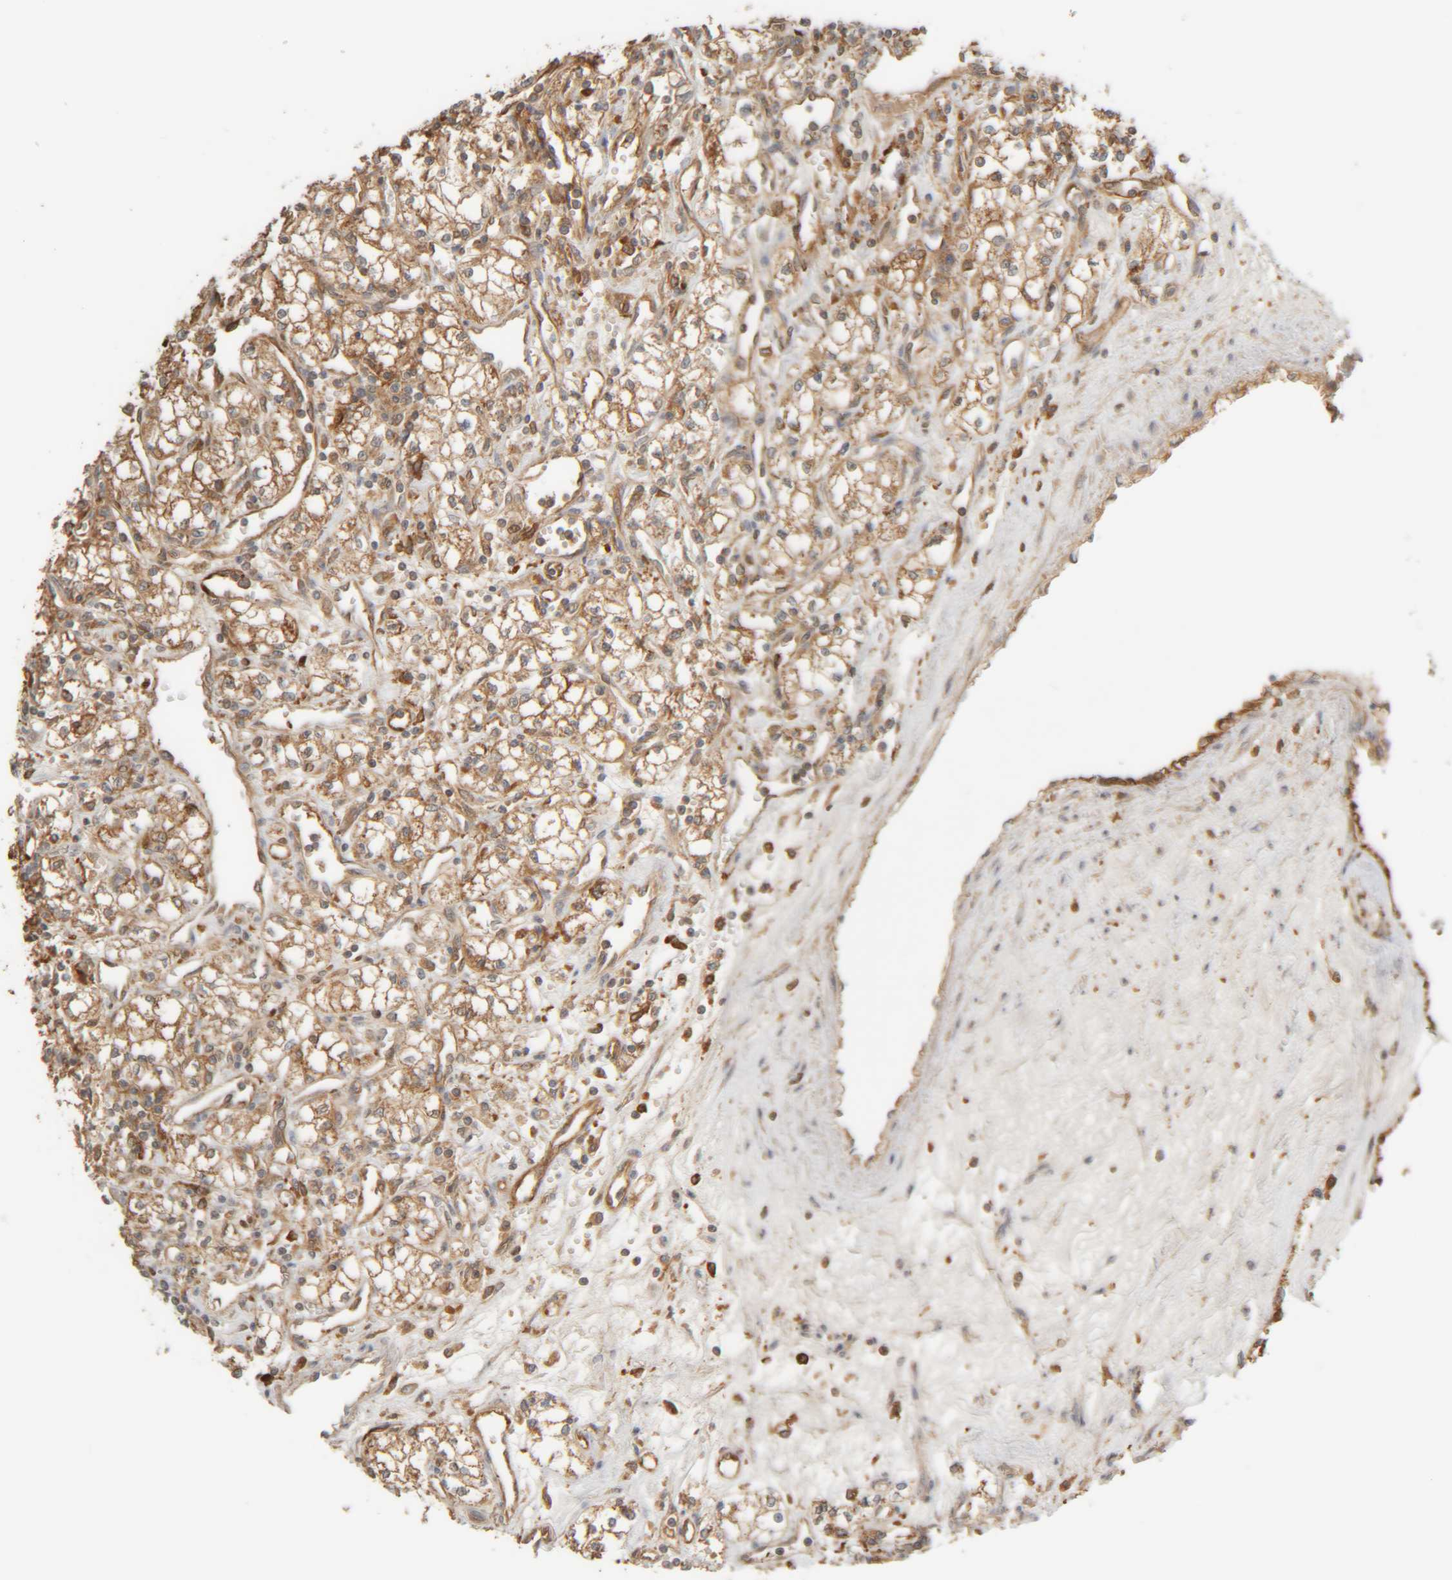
{"staining": {"intensity": "moderate", "quantity": ">75%", "location": "cytoplasmic/membranous"}, "tissue": "renal cancer", "cell_type": "Tumor cells", "image_type": "cancer", "snomed": [{"axis": "morphology", "description": "Adenocarcinoma, NOS"}, {"axis": "topography", "description": "Kidney"}], "caption": "A high-resolution histopathology image shows immunohistochemistry staining of renal cancer (adenocarcinoma), which demonstrates moderate cytoplasmic/membranous expression in approximately >75% of tumor cells.", "gene": "TMEM192", "patient": {"sex": "male", "age": 59}}